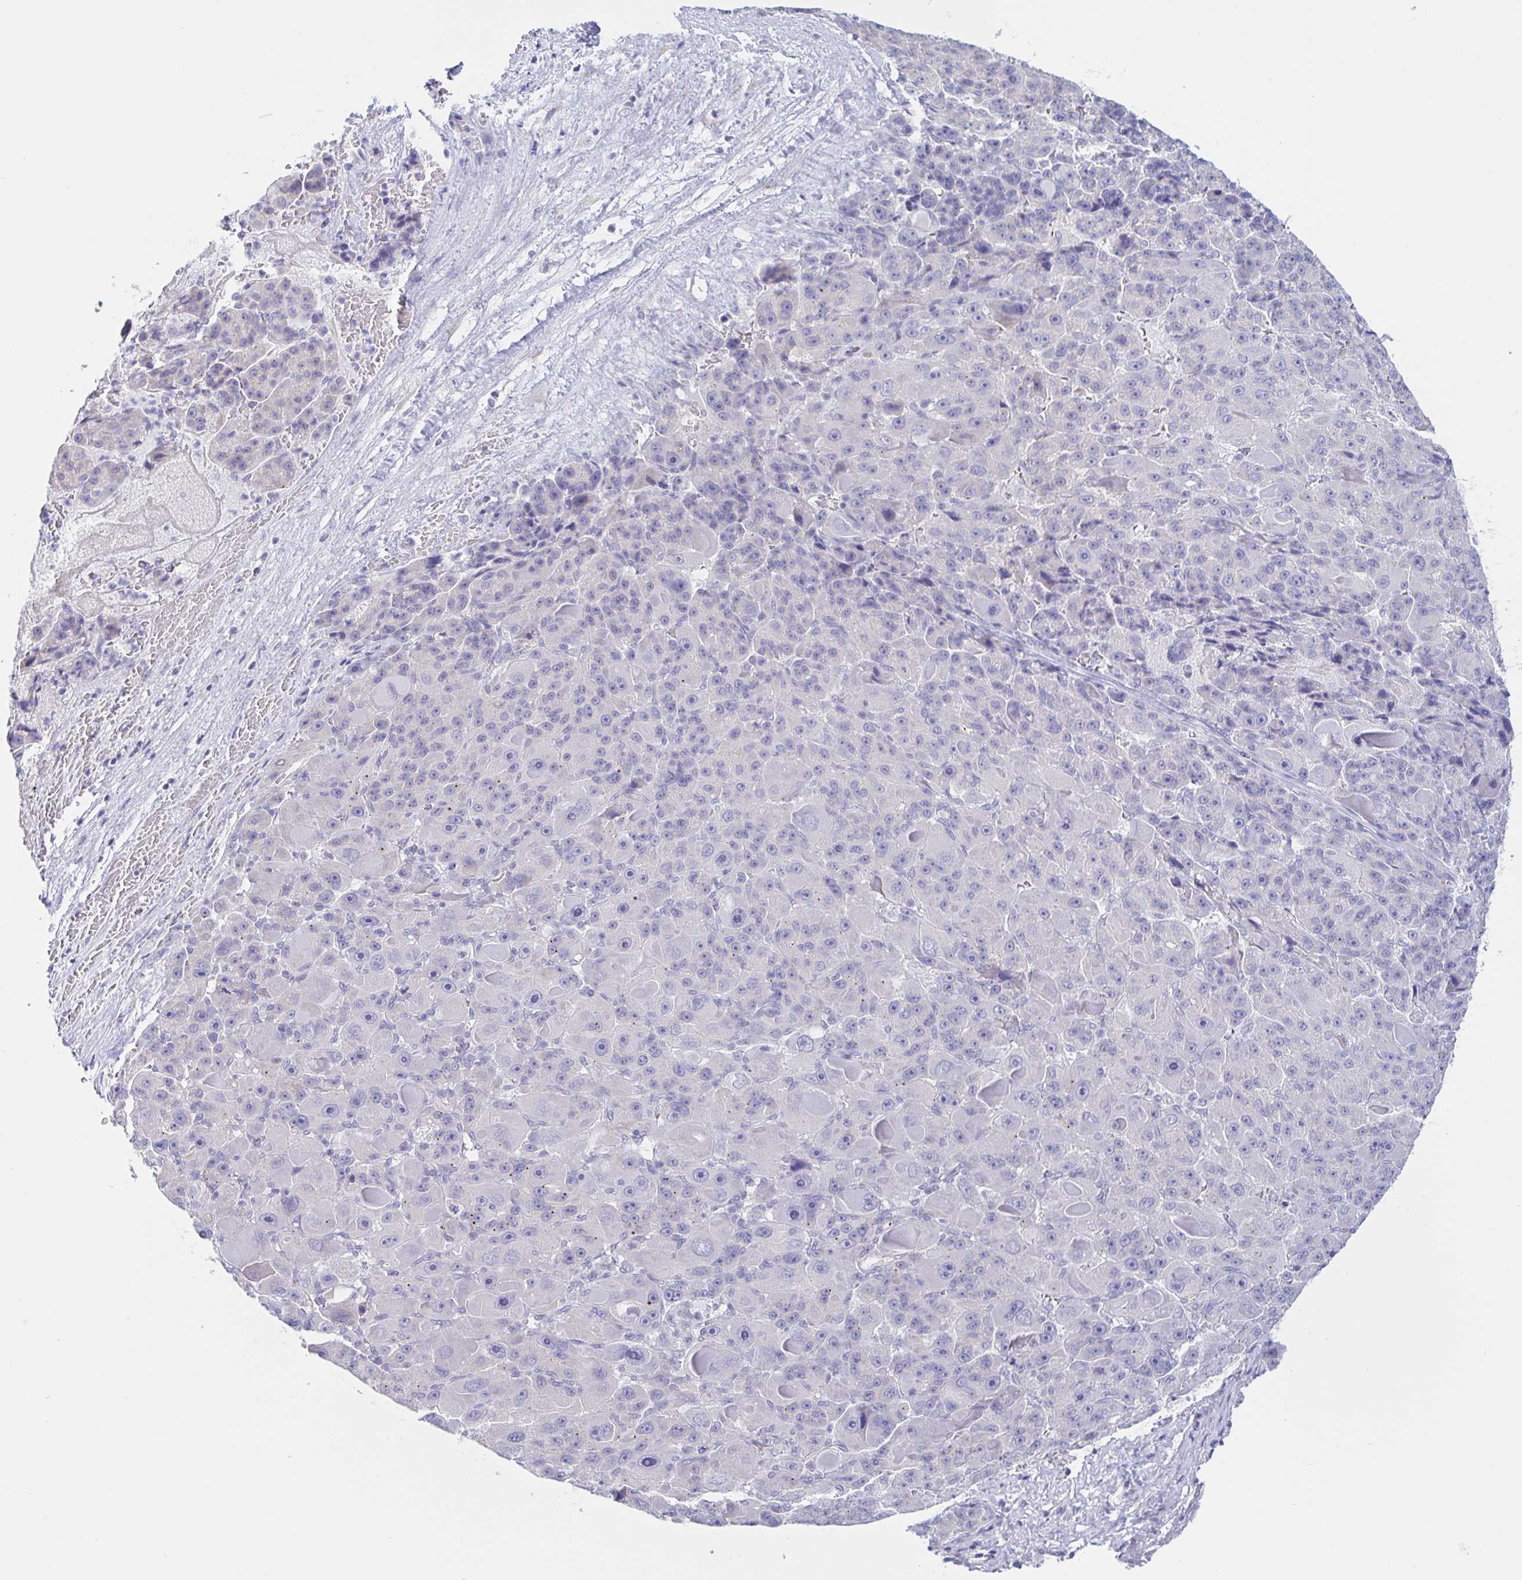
{"staining": {"intensity": "negative", "quantity": "none", "location": "none"}, "tissue": "liver cancer", "cell_type": "Tumor cells", "image_type": "cancer", "snomed": [{"axis": "morphology", "description": "Carcinoma, Hepatocellular, NOS"}, {"axis": "topography", "description": "Liver"}], "caption": "Tumor cells are negative for protein expression in human liver cancer (hepatocellular carcinoma).", "gene": "SIAH3", "patient": {"sex": "male", "age": 76}}